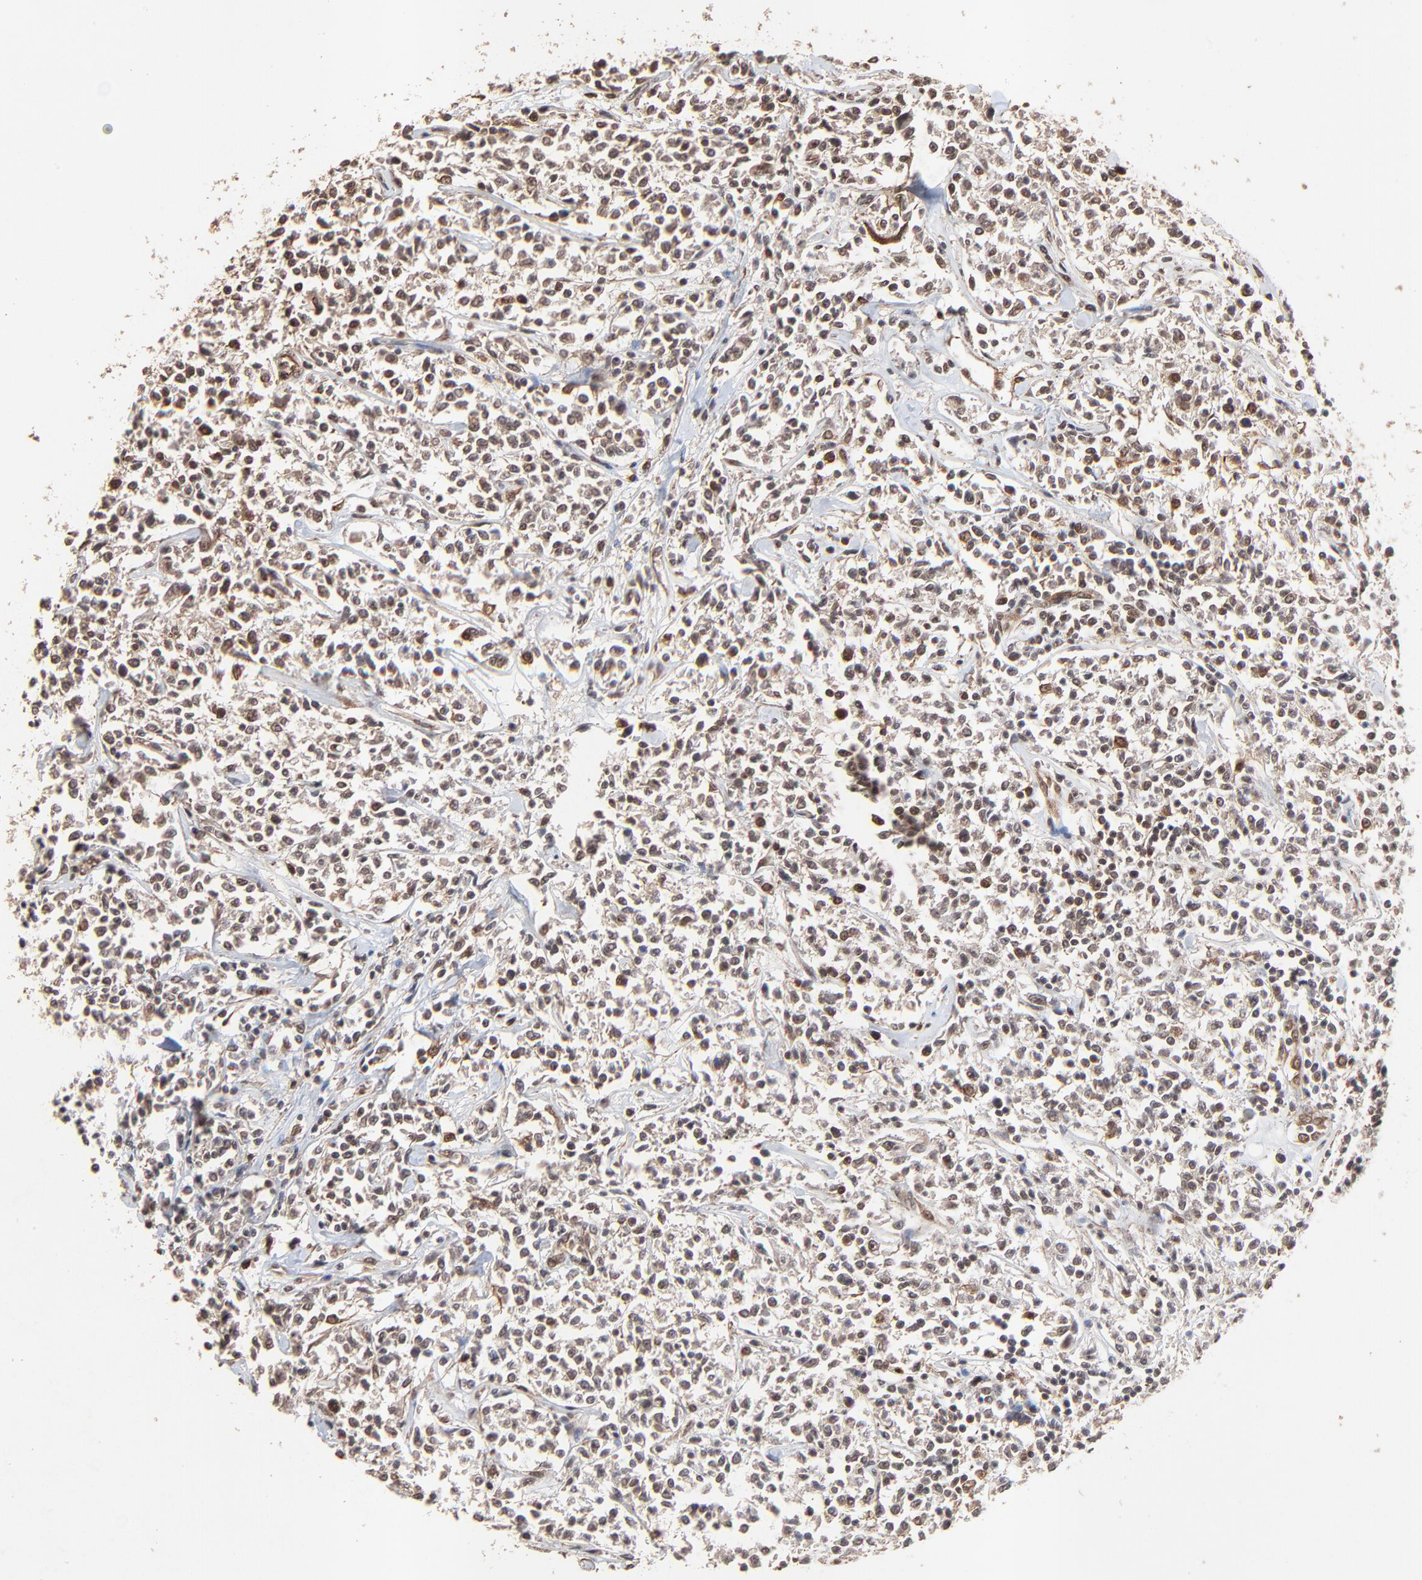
{"staining": {"intensity": "weak", "quantity": ">75%", "location": "nuclear"}, "tissue": "lymphoma", "cell_type": "Tumor cells", "image_type": "cancer", "snomed": [{"axis": "morphology", "description": "Malignant lymphoma, non-Hodgkin's type, Low grade"}, {"axis": "topography", "description": "Small intestine"}], "caption": "This is a histology image of IHC staining of lymphoma, which shows weak positivity in the nuclear of tumor cells.", "gene": "FAM227A", "patient": {"sex": "female", "age": 59}}